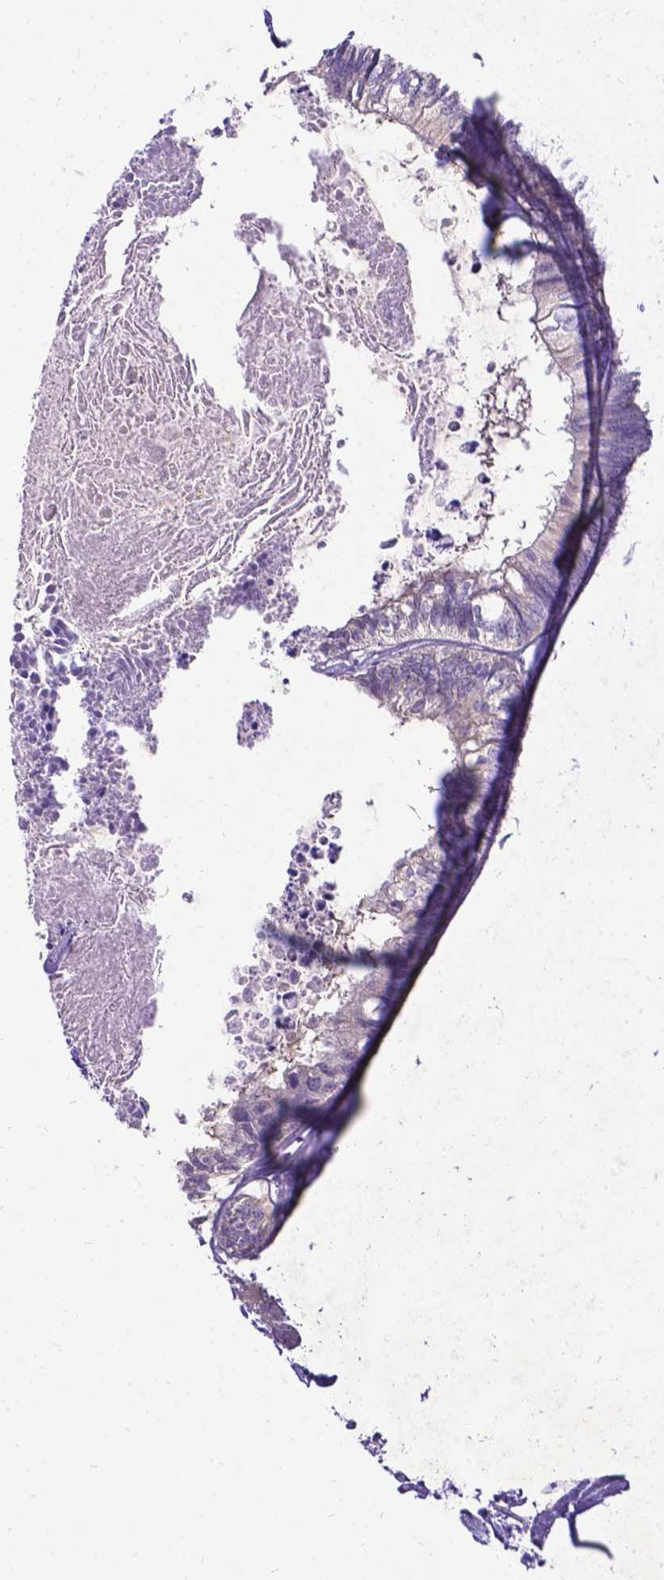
{"staining": {"intensity": "negative", "quantity": "none", "location": "none"}, "tissue": "colorectal cancer", "cell_type": "Tumor cells", "image_type": "cancer", "snomed": [{"axis": "morphology", "description": "Adenocarcinoma, NOS"}, {"axis": "topography", "description": "Colon"}, {"axis": "topography", "description": "Rectum"}], "caption": "Immunohistochemical staining of human colorectal cancer (adenocarcinoma) displays no significant staining in tumor cells.", "gene": "DENND6A", "patient": {"sex": "male", "age": 57}}